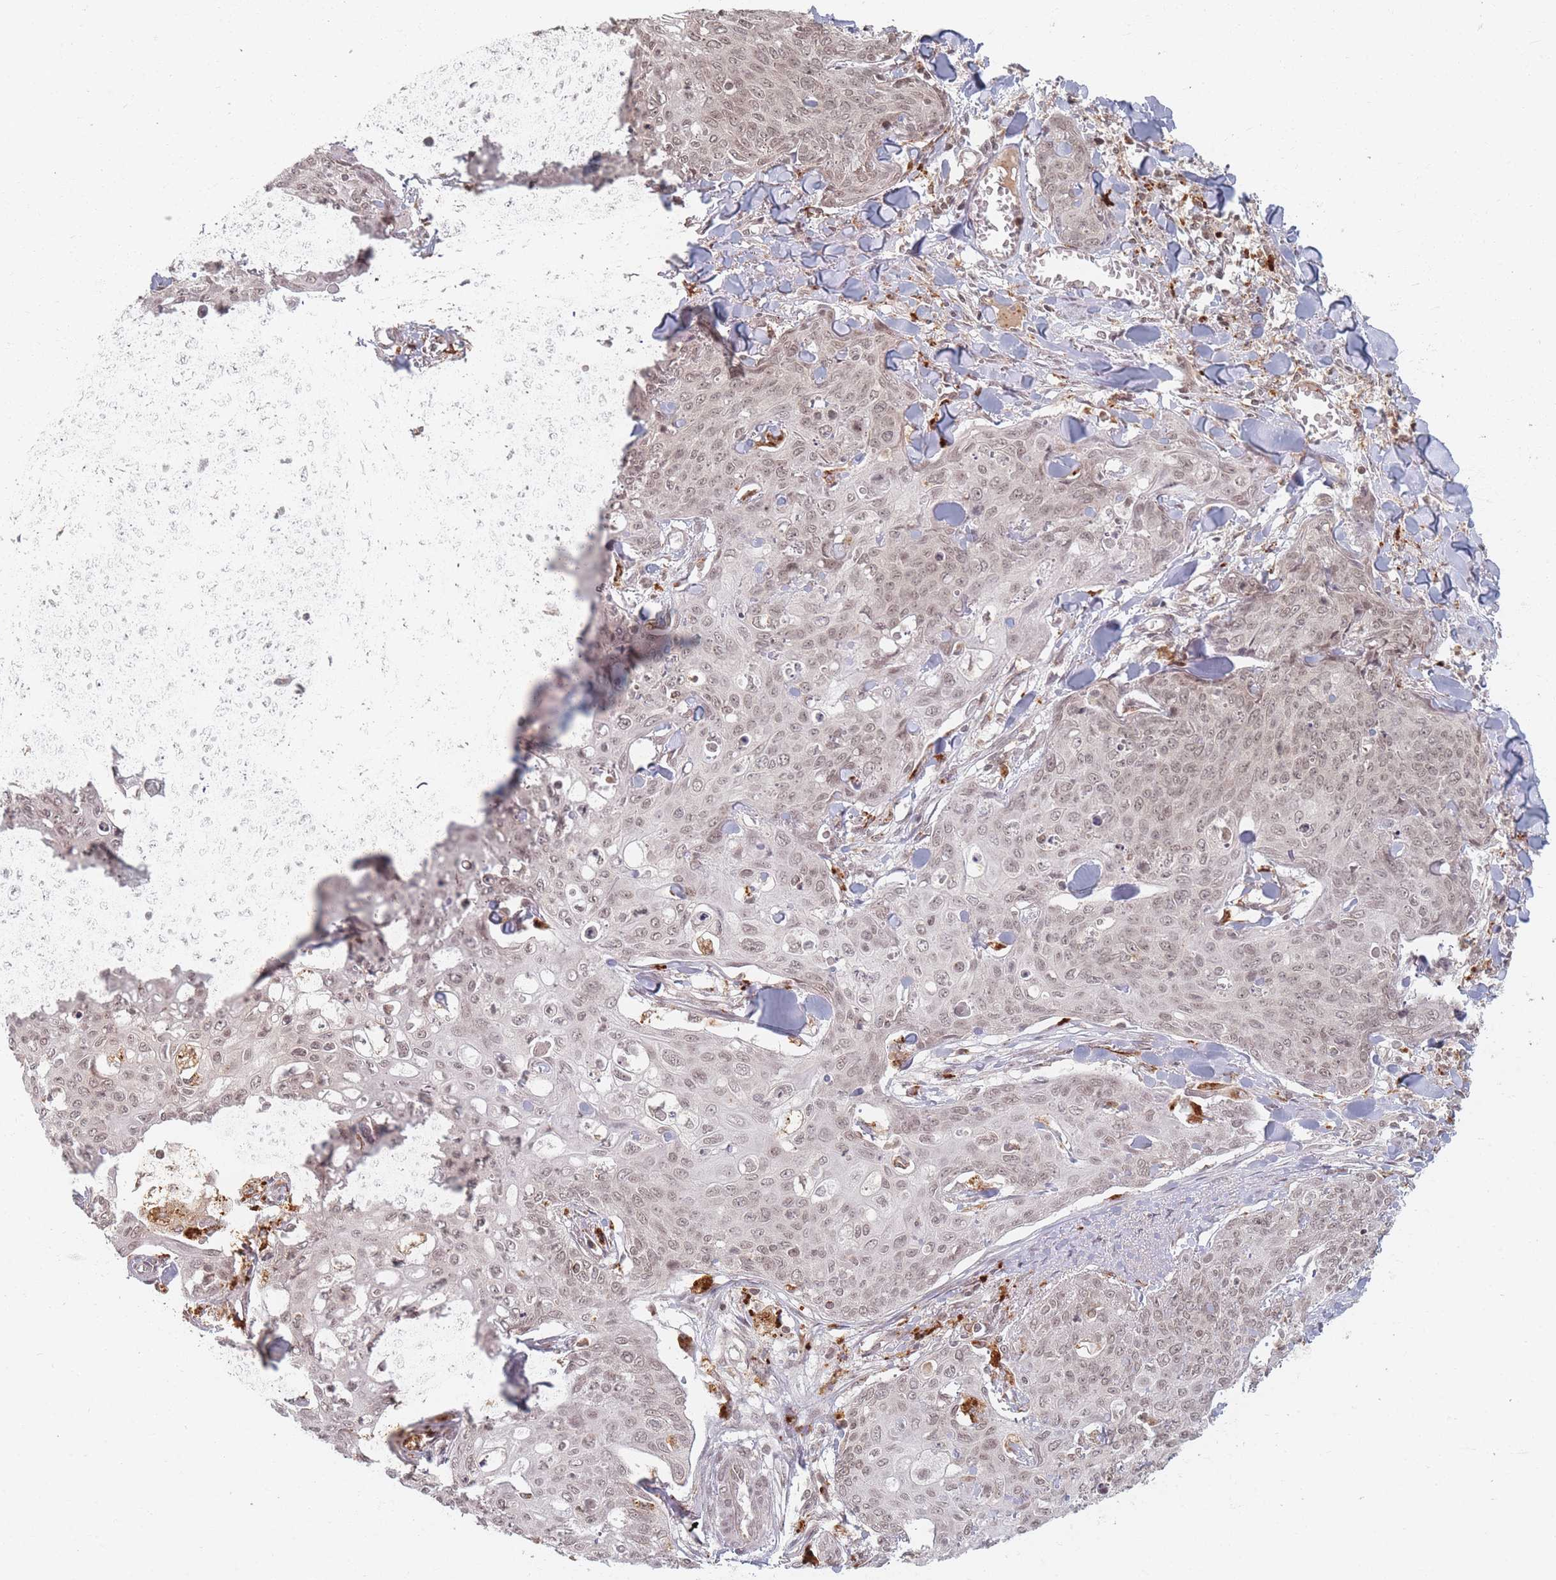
{"staining": {"intensity": "weak", "quantity": ">75%", "location": "nuclear"}, "tissue": "skin cancer", "cell_type": "Tumor cells", "image_type": "cancer", "snomed": [{"axis": "morphology", "description": "Squamous cell carcinoma, NOS"}, {"axis": "topography", "description": "Skin"}, {"axis": "topography", "description": "Vulva"}], "caption": "Skin cancer (squamous cell carcinoma) tissue displays weak nuclear expression in approximately >75% of tumor cells, visualized by immunohistochemistry. (Brightfield microscopy of DAB IHC at high magnification).", "gene": "SPATA45", "patient": {"sex": "female", "age": 85}}